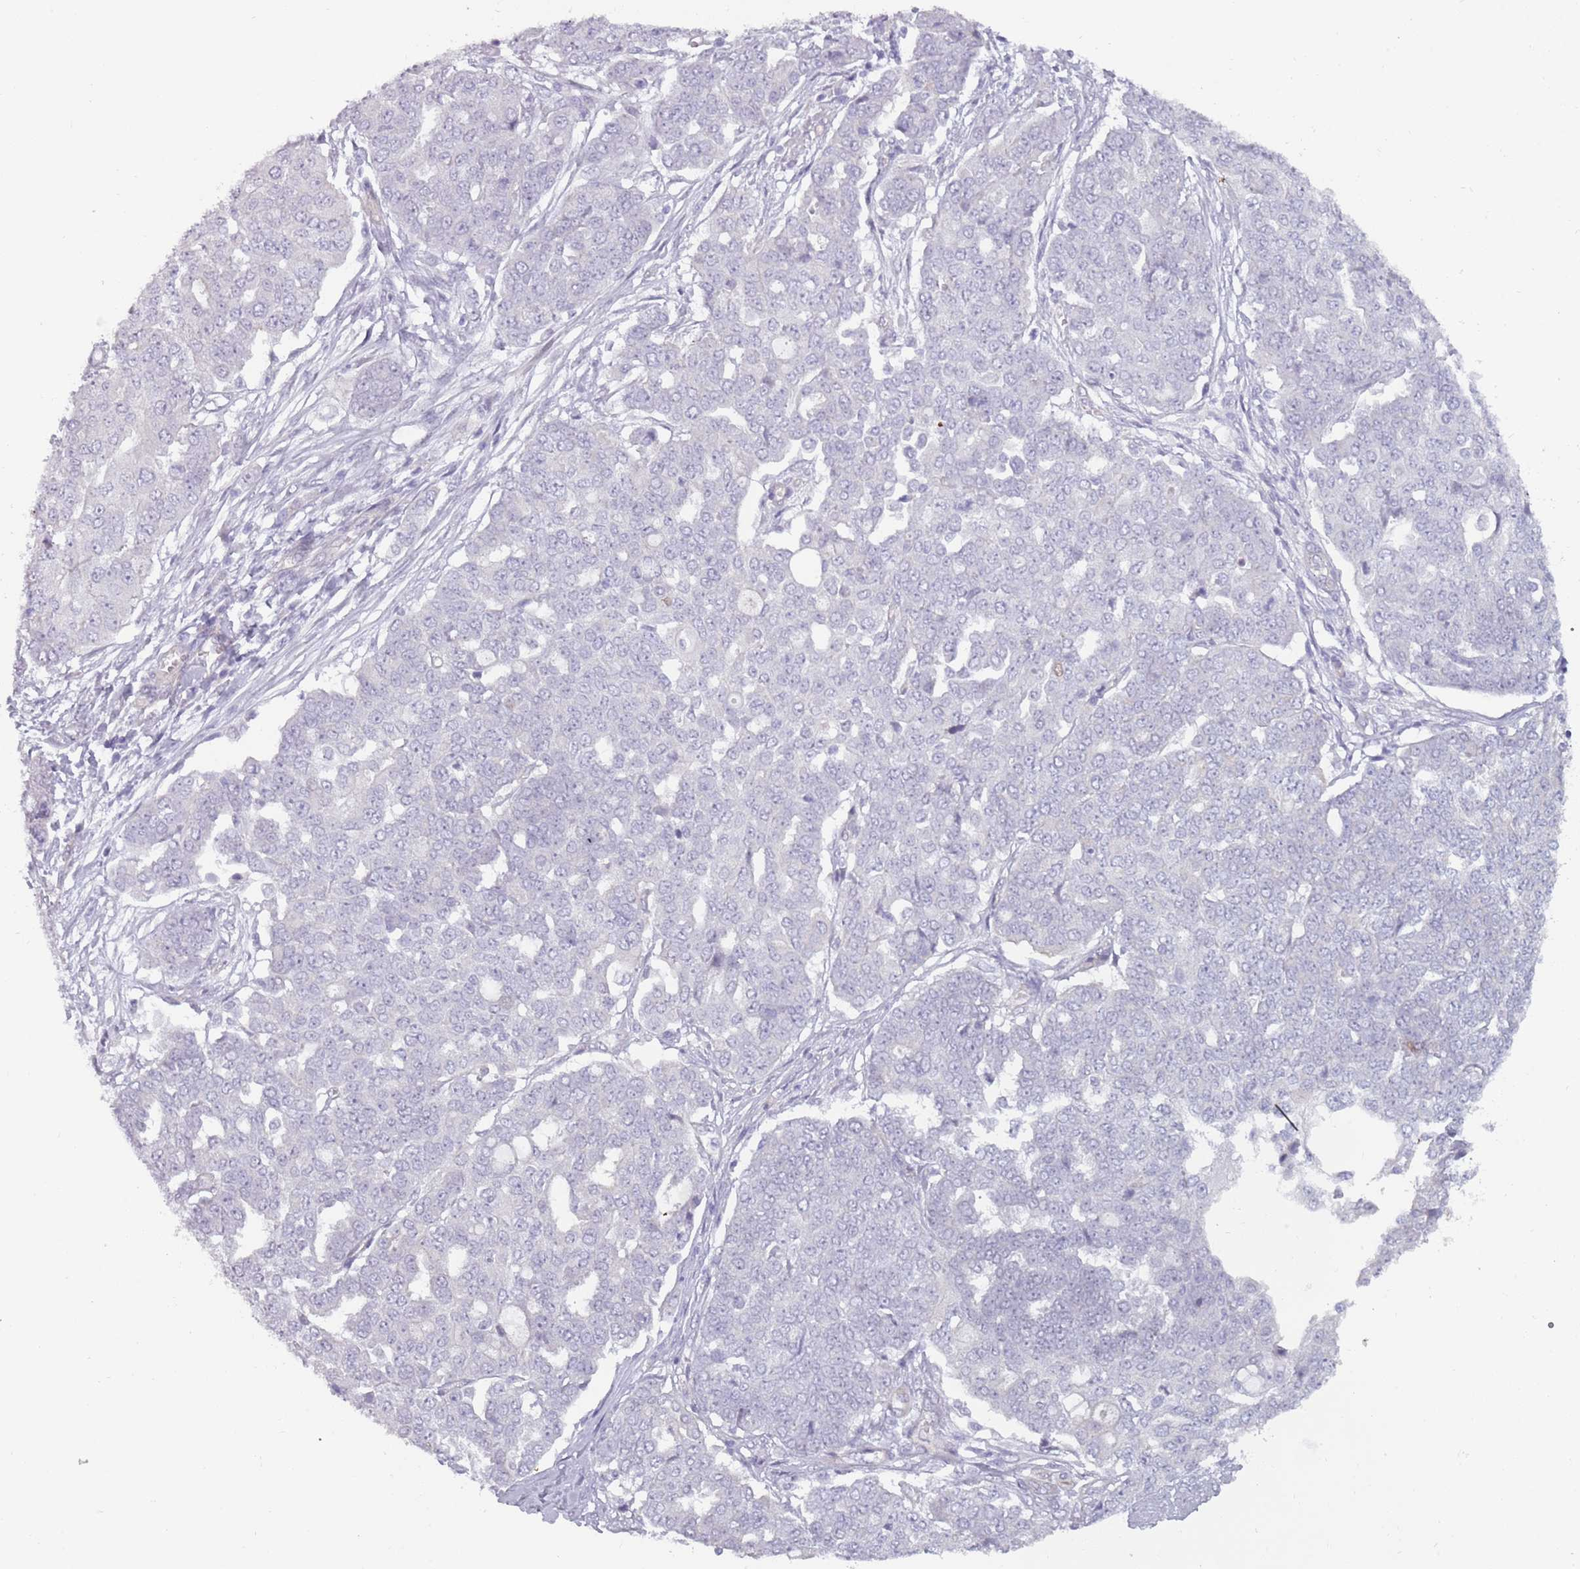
{"staining": {"intensity": "negative", "quantity": "none", "location": "none"}, "tissue": "ovarian cancer", "cell_type": "Tumor cells", "image_type": "cancer", "snomed": [{"axis": "morphology", "description": "Cystadenocarcinoma, serous, NOS"}, {"axis": "topography", "description": "Soft tissue"}, {"axis": "topography", "description": "Ovary"}], "caption": "The photomicrograph demonstrates no significant expression in tumor cells of ovarian cancer (serous cystadenocarcinoma).", "gene": "RFX2", "patient": {"sex": "female", "age": 57}}